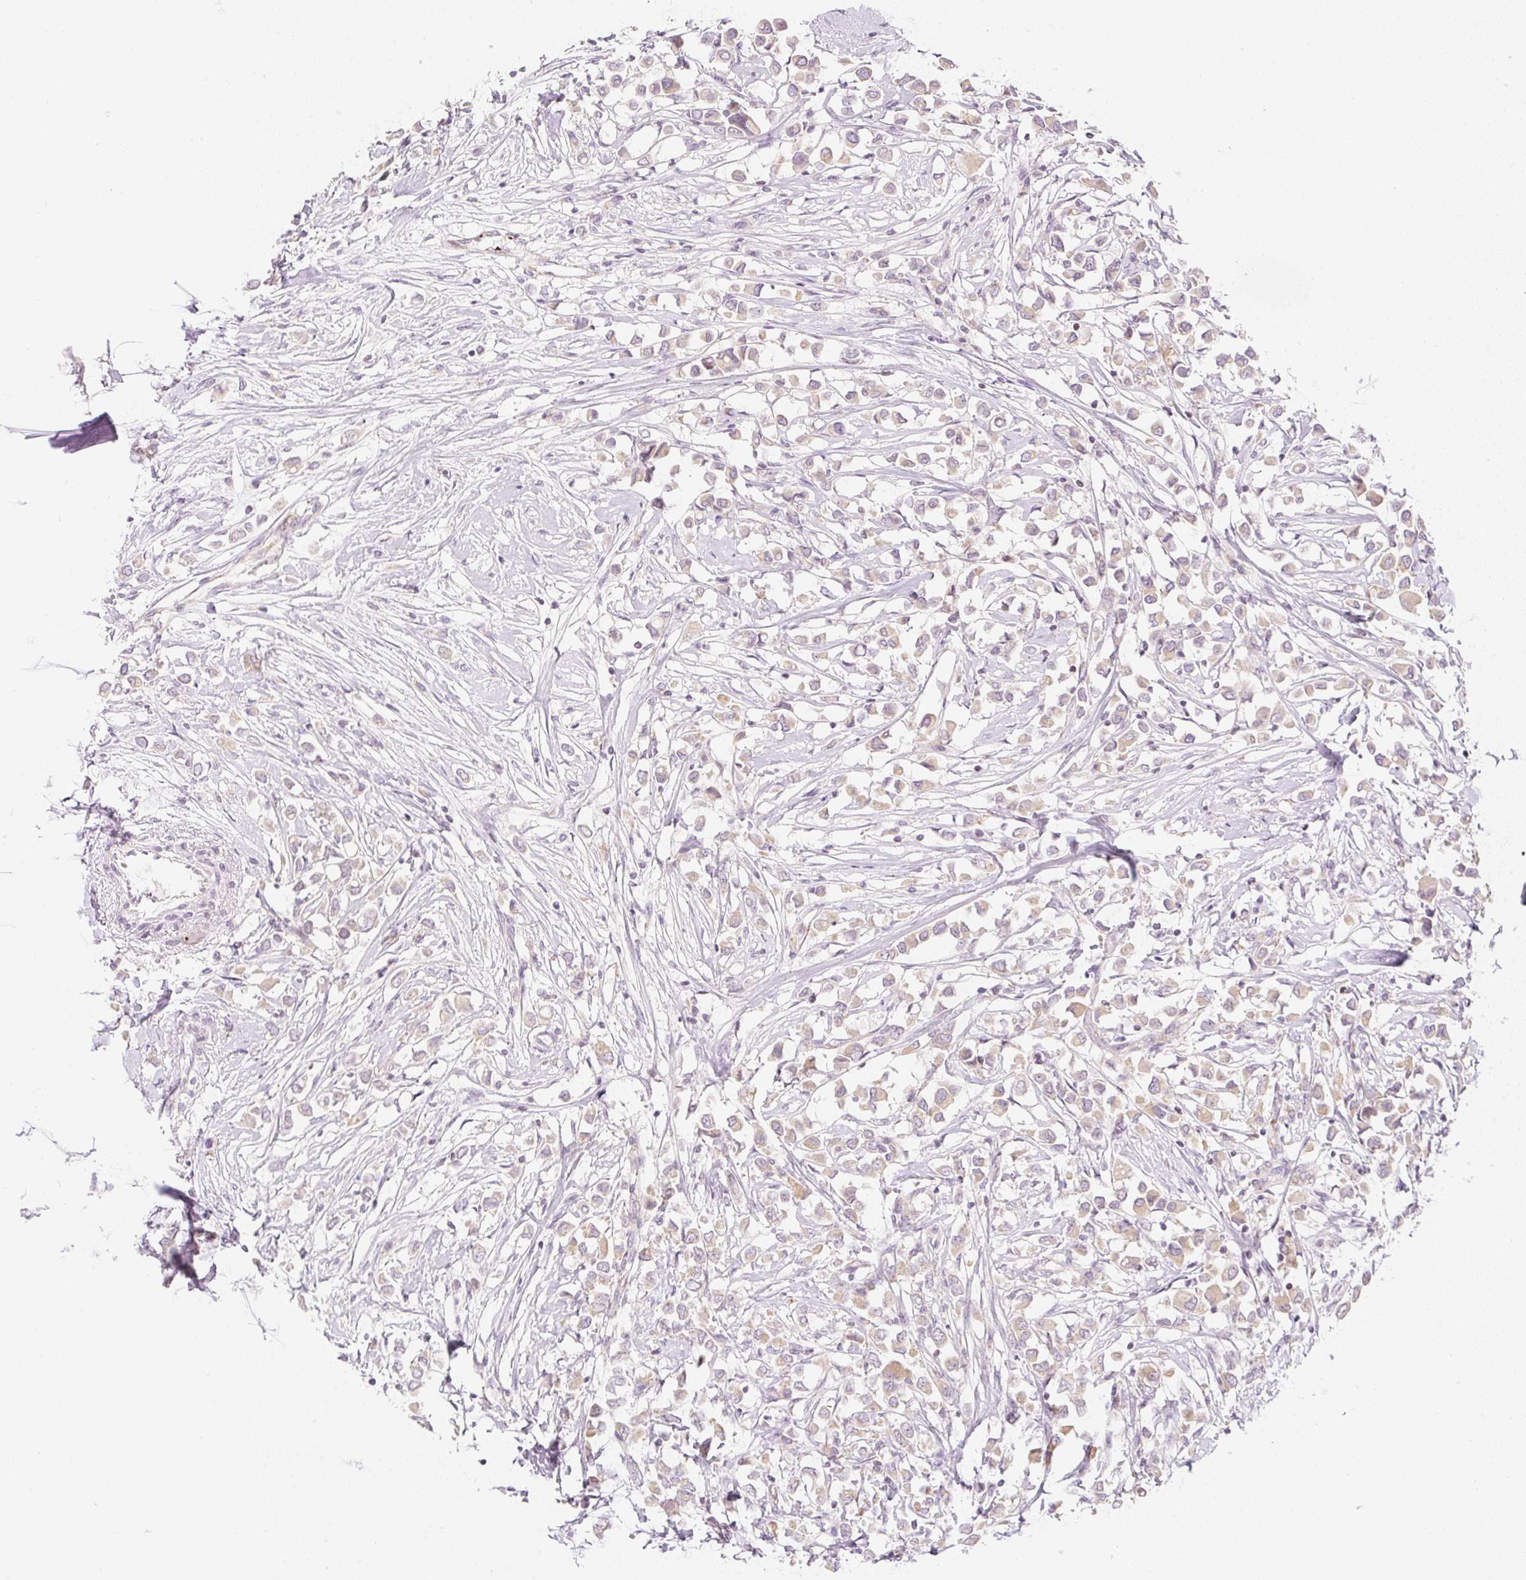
{"staining": {"intensity": "weak", "quantity": ">75%", "location": "cytoplasmic/membranous"}, "tissue": "breast cancer", "cell_type": "Tumor cells", "image_type": "cancer", "snomed": [{"axis": "morphology", "description": "Duct carcinoma"}, {"axis": "topography", "description": "Breast"}], "caption": "Immunohistochemical staining of breast cancer (invasive ductal carcinoma) demonstrates low levels of weak cytoplasmic/membranous expression in about >75% of tumor cells.", "gene": "CASKIN1", "patient": {"sex": "female", "age": 61}}